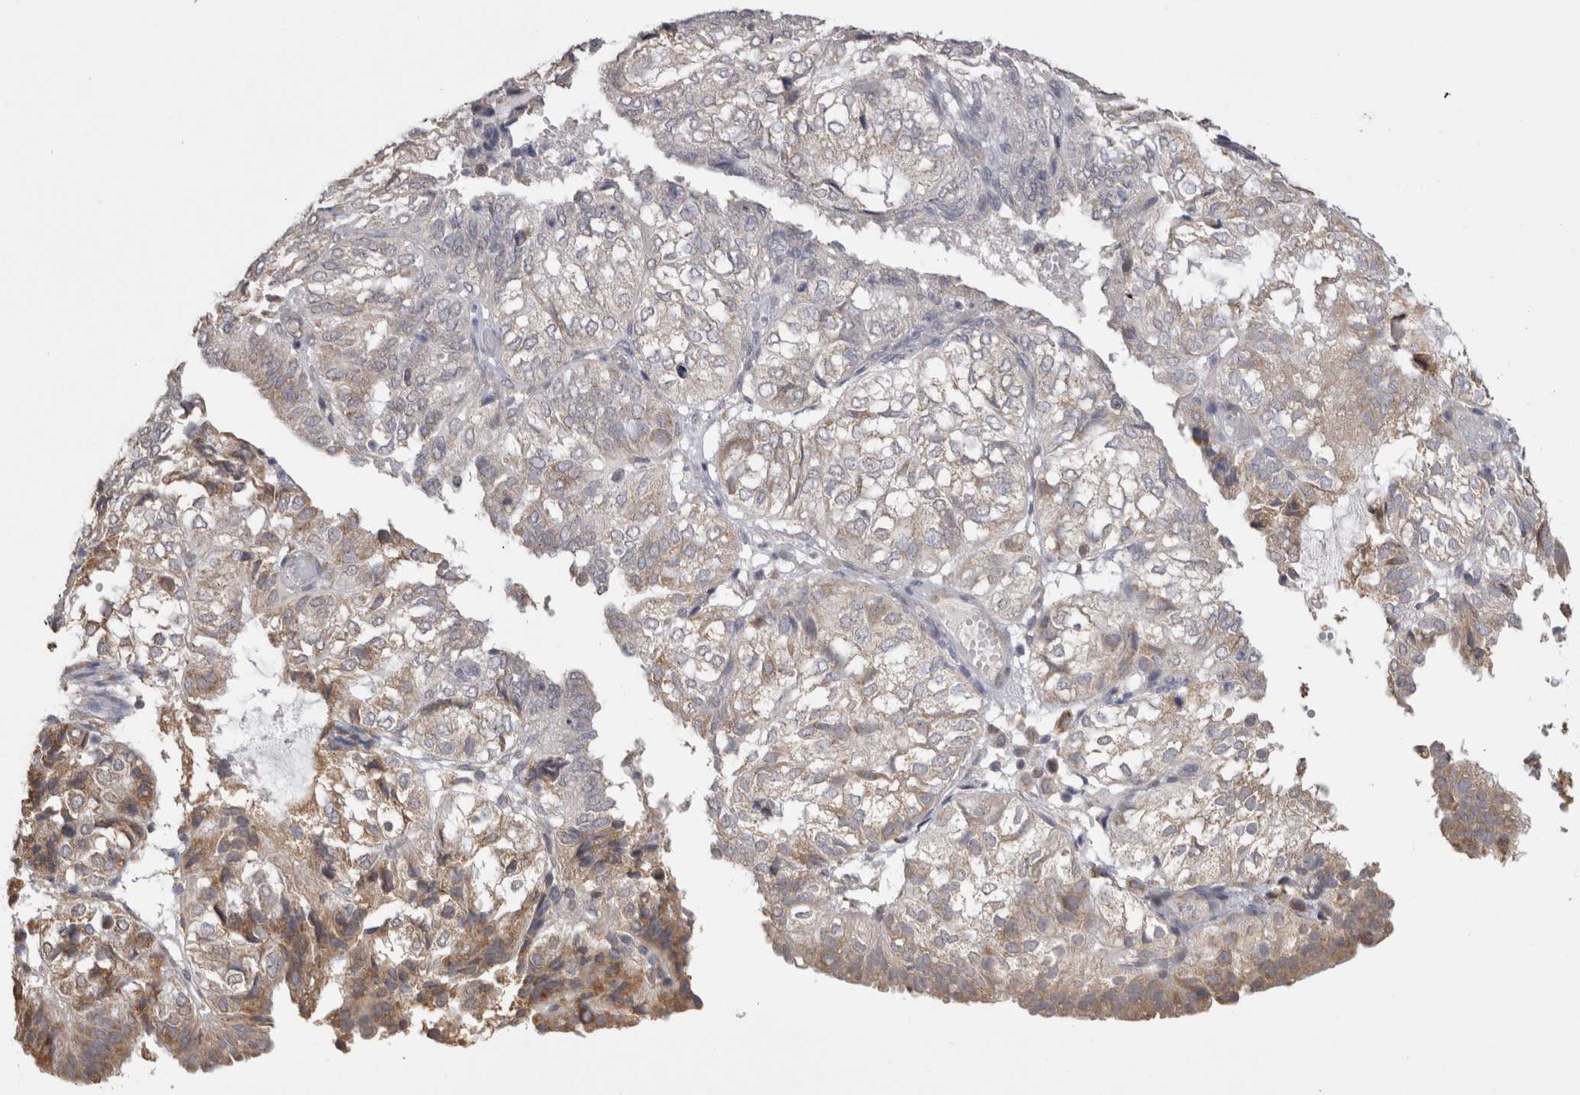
{"staining": {"intensity": "moderate", "quantity": "<25%", "location": "cytoplasmic/membranous"}, "tissue": "endometrial cancer", "cell_type": "Tumor cells", "image_type": "cancer", "snomed": [{"axis": "morphology", "description": "Adenocarcinoma, NOS"}, {"axis": "topography", "description": "Uterus"}], "caption": "Brown immunohistochemical staining in adenocarcinoma (endometrial) shows moderate cytoplasmic/membranous expression in approximately <25% of tumor cells.", "gene": "NOMO1", "patient": {"sex": "female", "age": 60}}